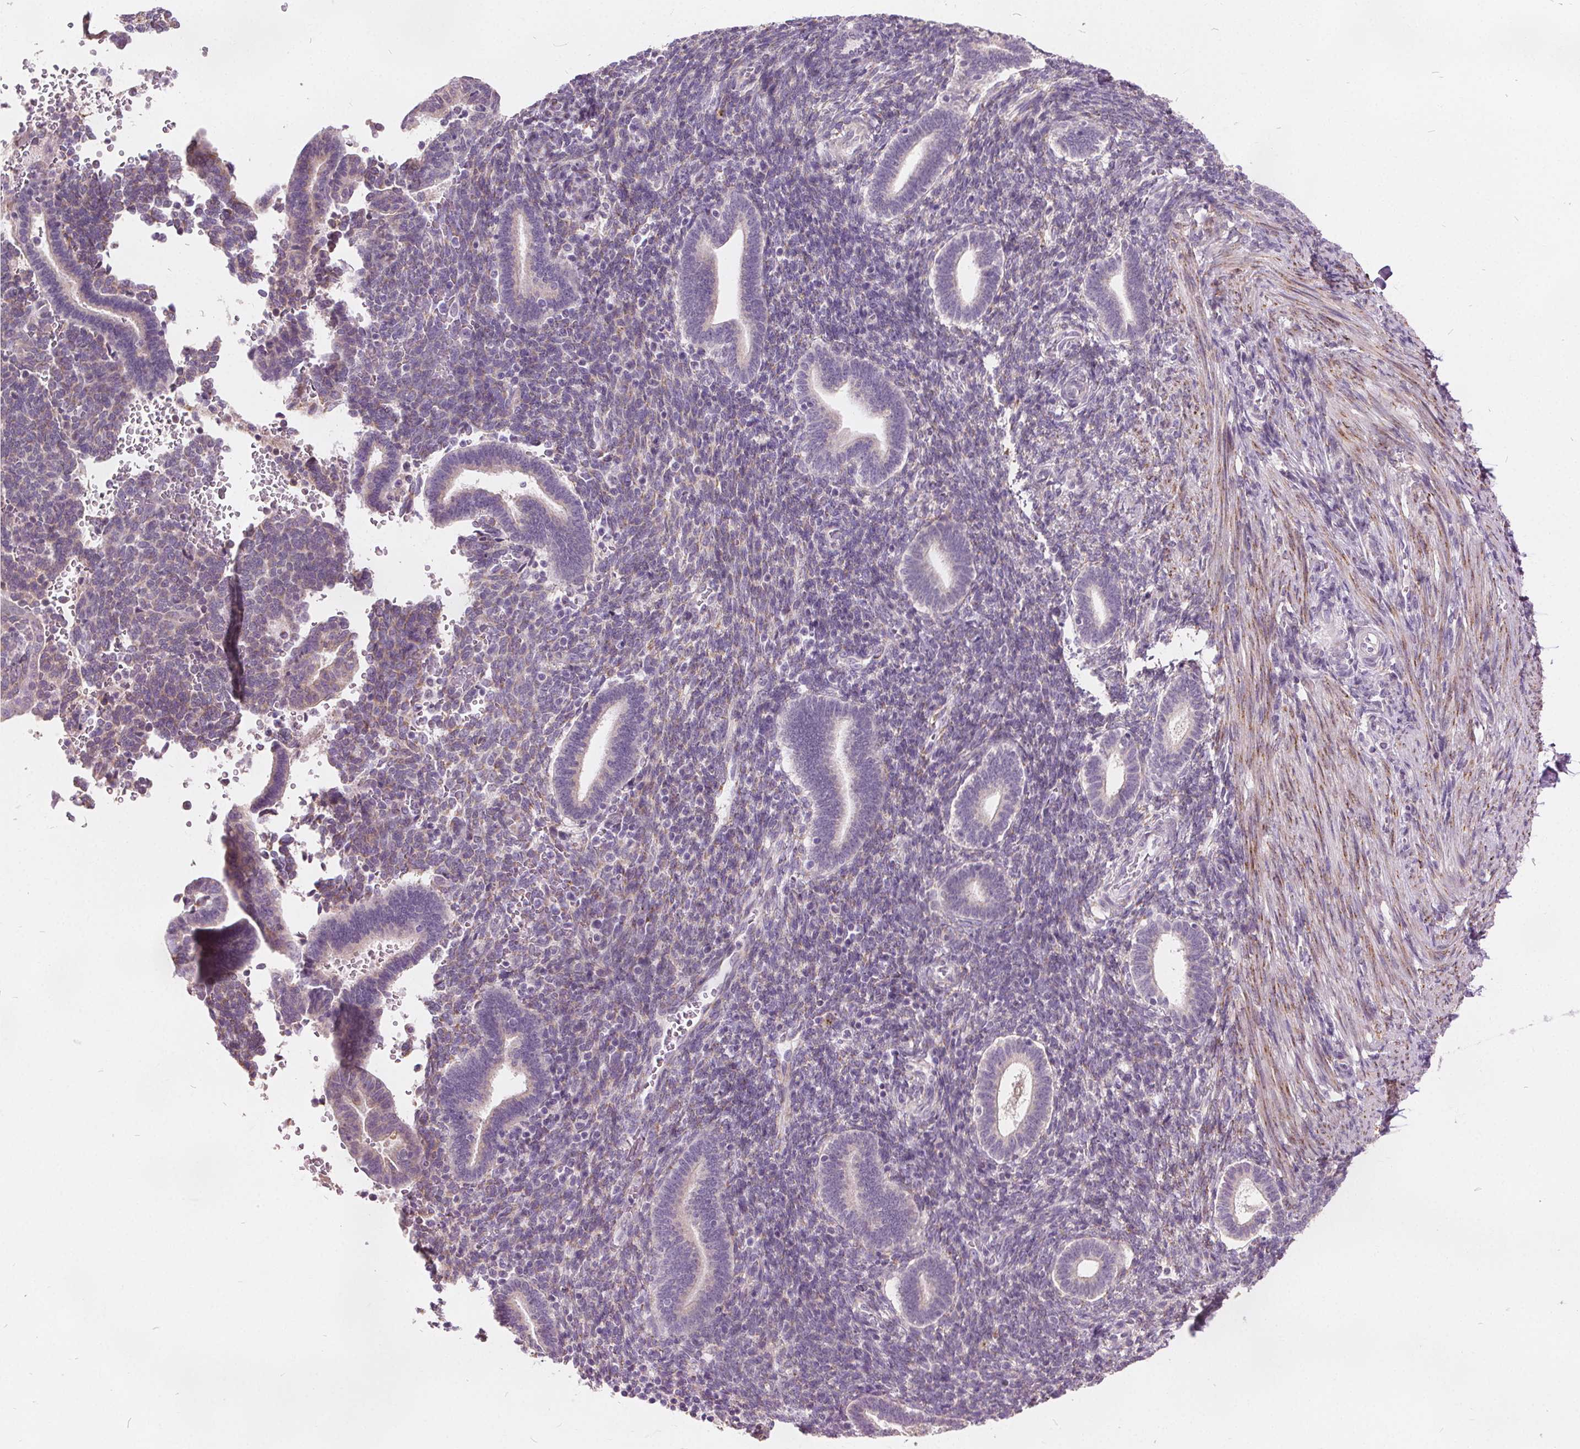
{"staining": {"intensity": "negative", "quantity": "none", "location": "none"}, "tissue": "endometrium", "cell_type": "Cells in endometrial stroma", "image_type": "normal", "snomed": [{"axis": "morphology", "description": "Normal tissue, NOS"}, {"axis": "topography", "description": "Endometrium"}], "caption": "This is a micrograph of immunohistochemistry (IHC) staining of normal endometrium, which shows no positivity in cells in endometrial stroma.", "gene": "ACOX2", "patient": {"sex": "female", "age": 34}}